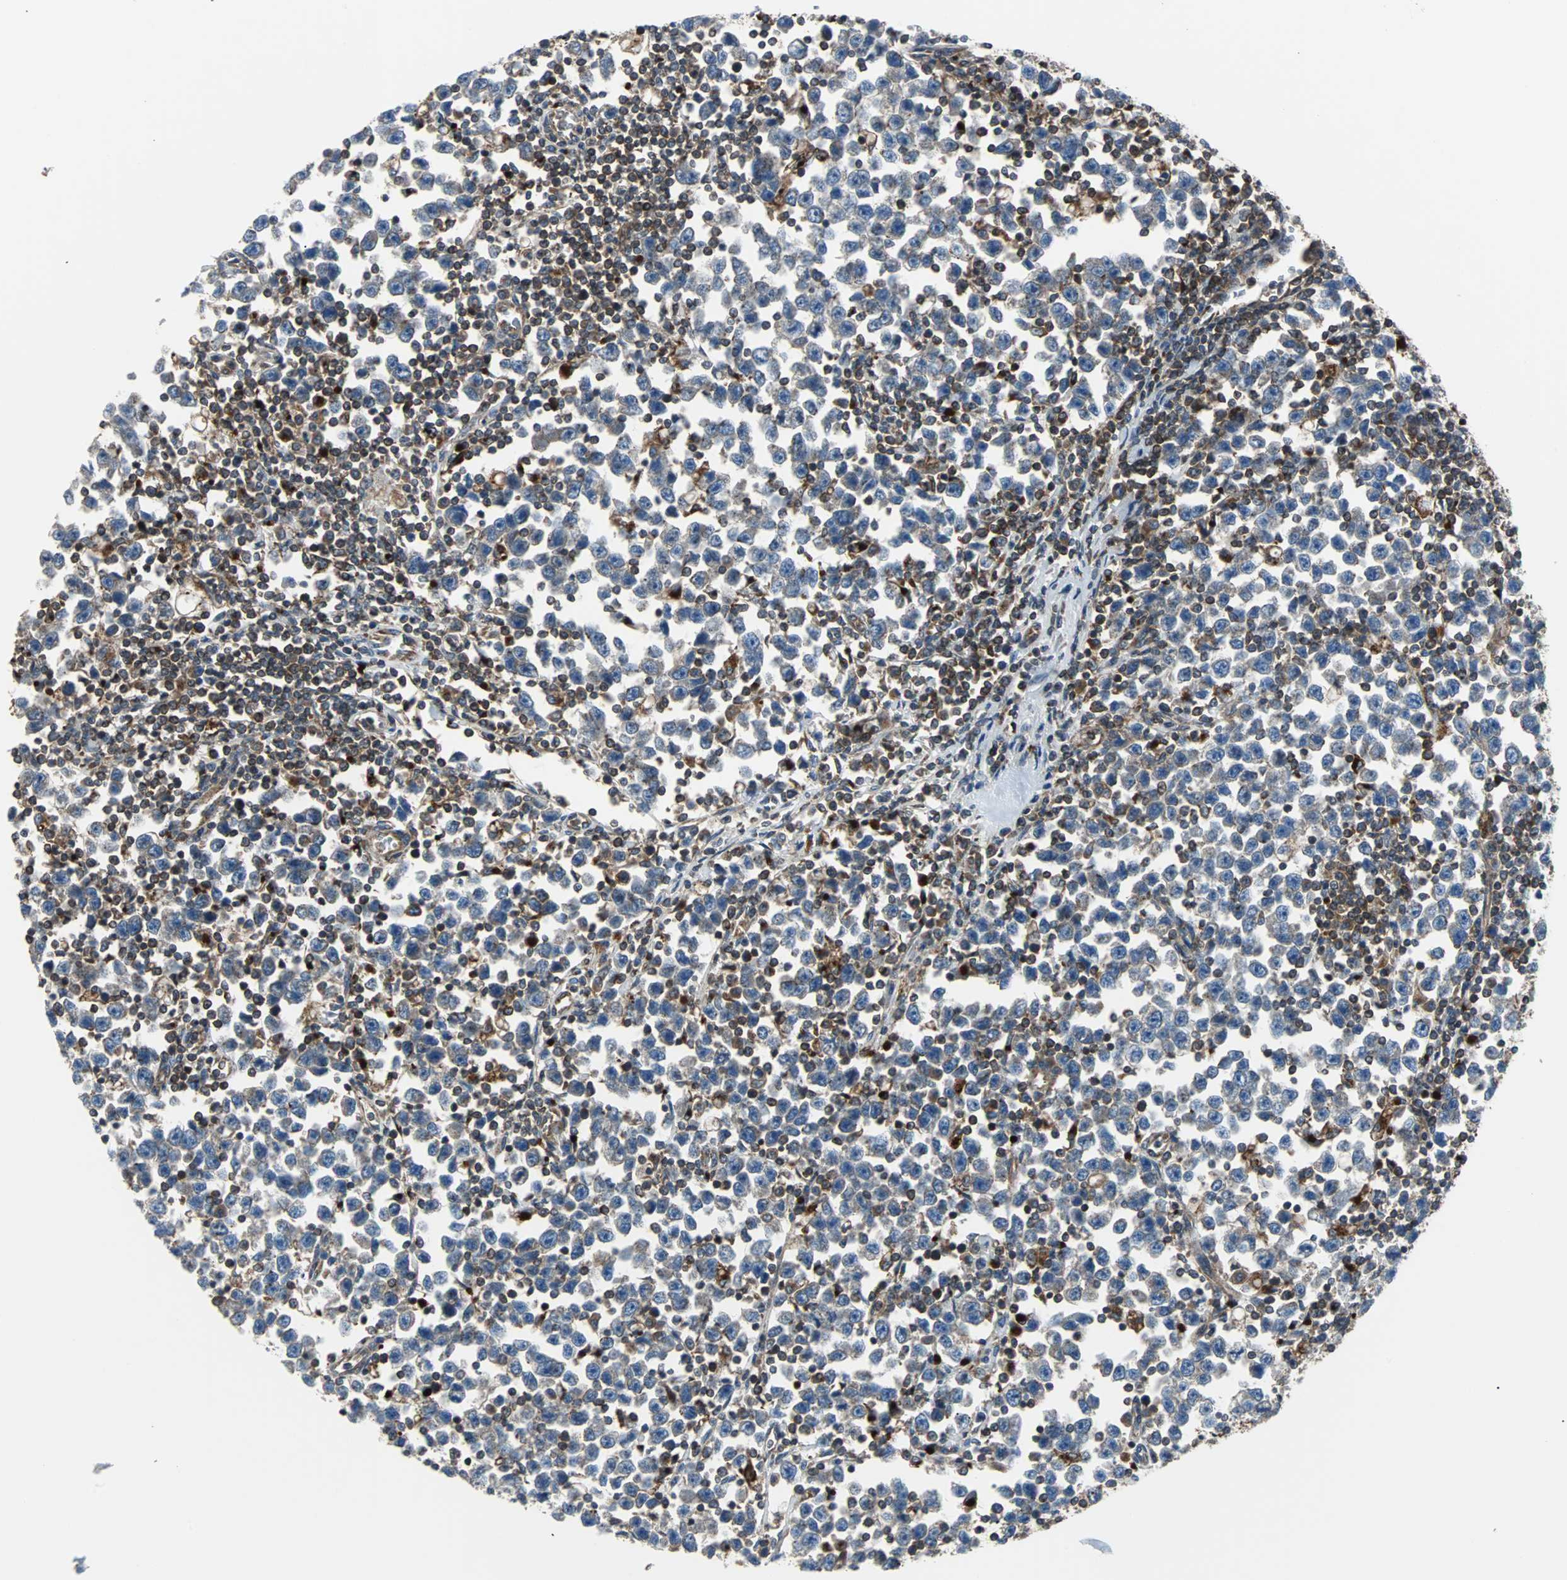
{"staining": {"intensity": "weak", "quantity": "<25%", "location": "cytoplasmic/membranous"}, "tissue": "testis cancer", "cell_type": "Tumor cells", "image_type": "cancer", "snomed": [{"axis": "morphology", "description": "Seminoma, NOS"}, {"axis": "topography", "description": "Testis"}], "caption": "A high-resolution image shows IHC staining of seminoma (testis), which shows no significant expression in tumor cells. Nuclei are stained in blue.", "gene": "RELA", "patient": {"sex": "male", "age": 43}}